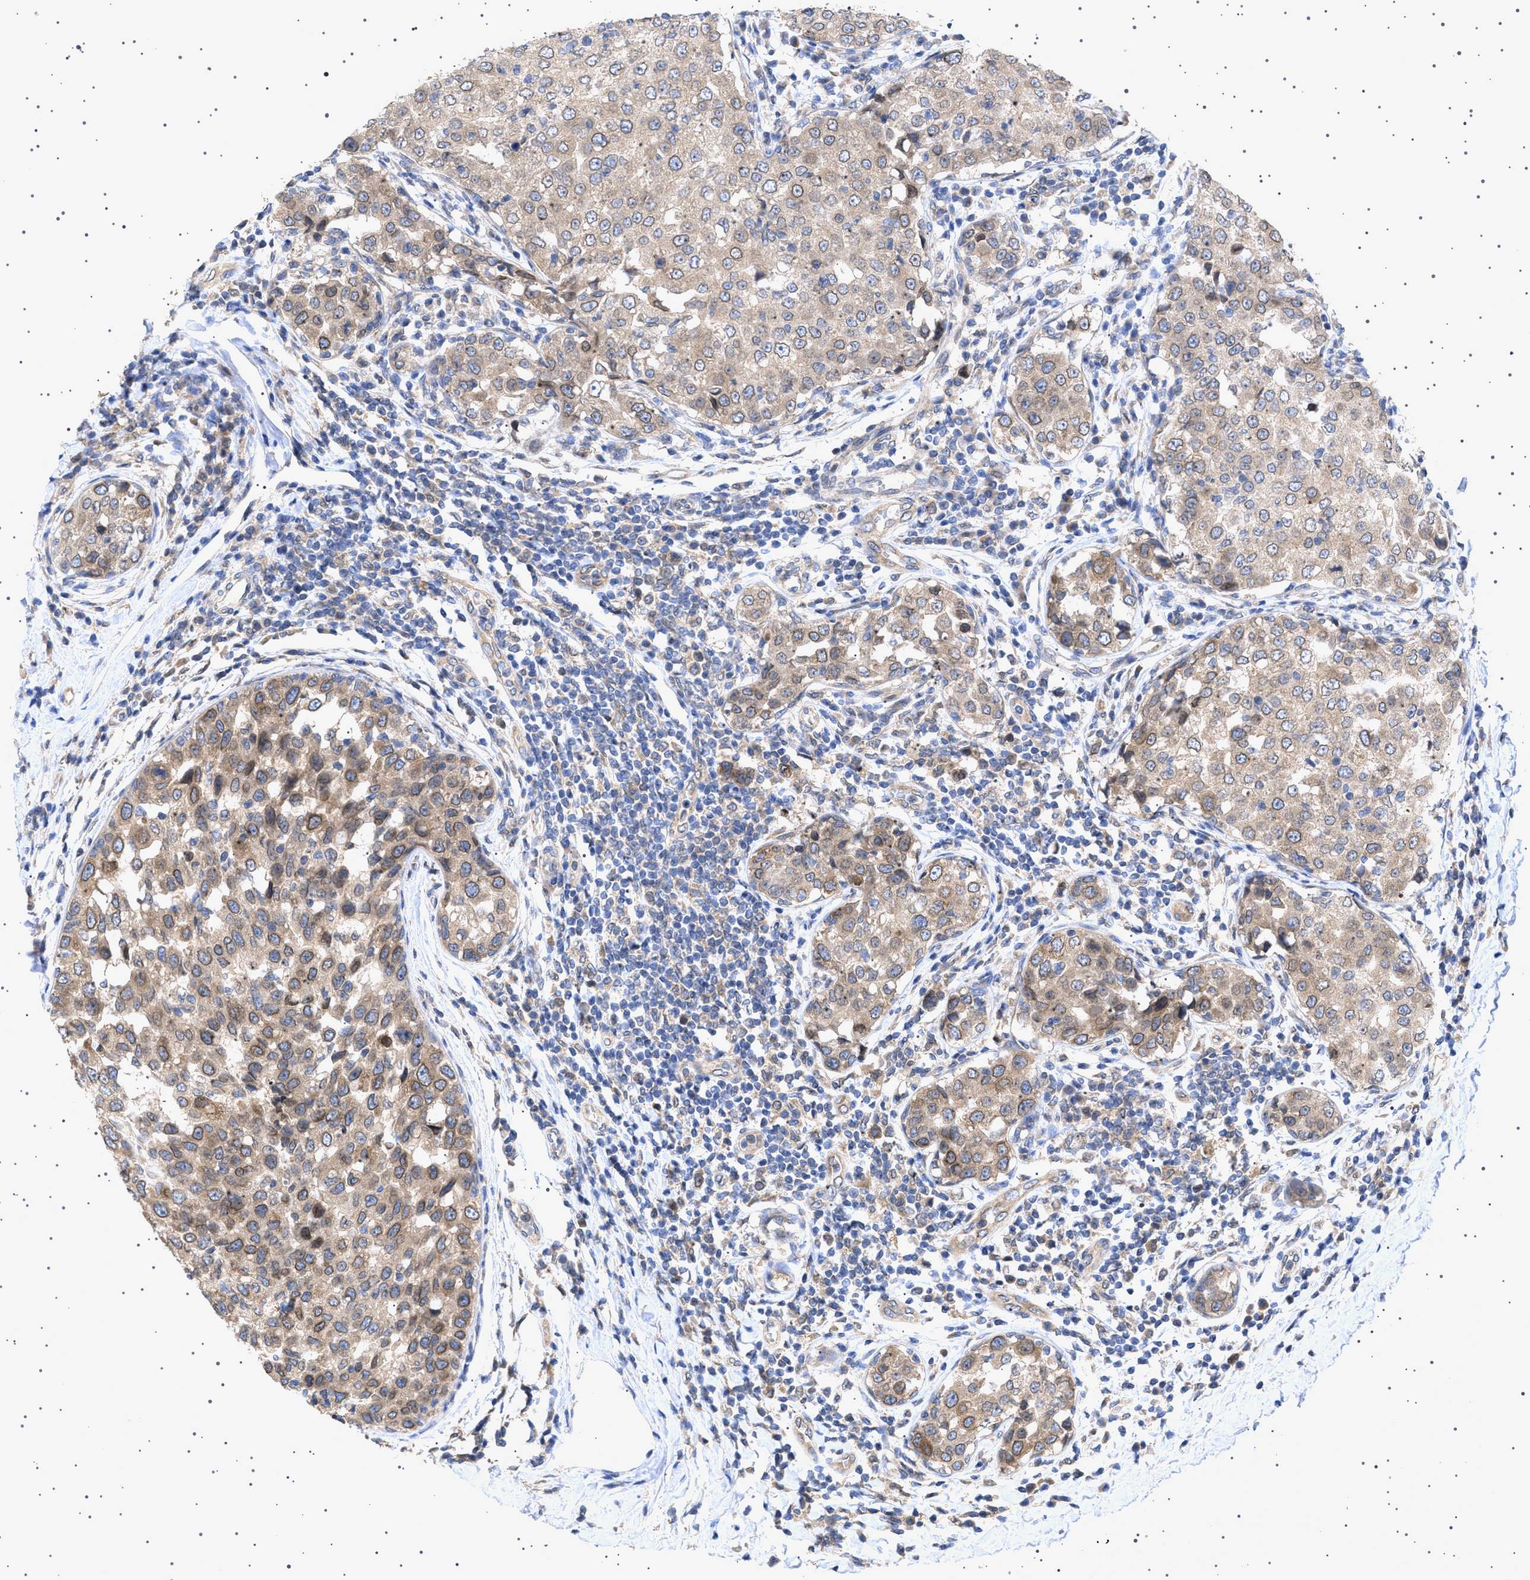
{"staining": {"intensity": "moderate", "quantity": ">75%", "location": "cytoplasmic/membranous,nuclear"}, "tissue": "breast cancer", "cell_type": "Tumor cells", "image_type": "cancer", "snomed": [{"axis": "morphology", "description": "Duct carcinoma"}, {"axis": "topography", "description": "Breast"}], "caption": "A micrograph of breast cancer (invasive ductal carcinoma) stained for a protein reveals moderate cytoplasmic/membranous and nuclear brown staining in tumor cells.", "gene": "NUP93", "patient": {"sex": "female", "age": 27}}